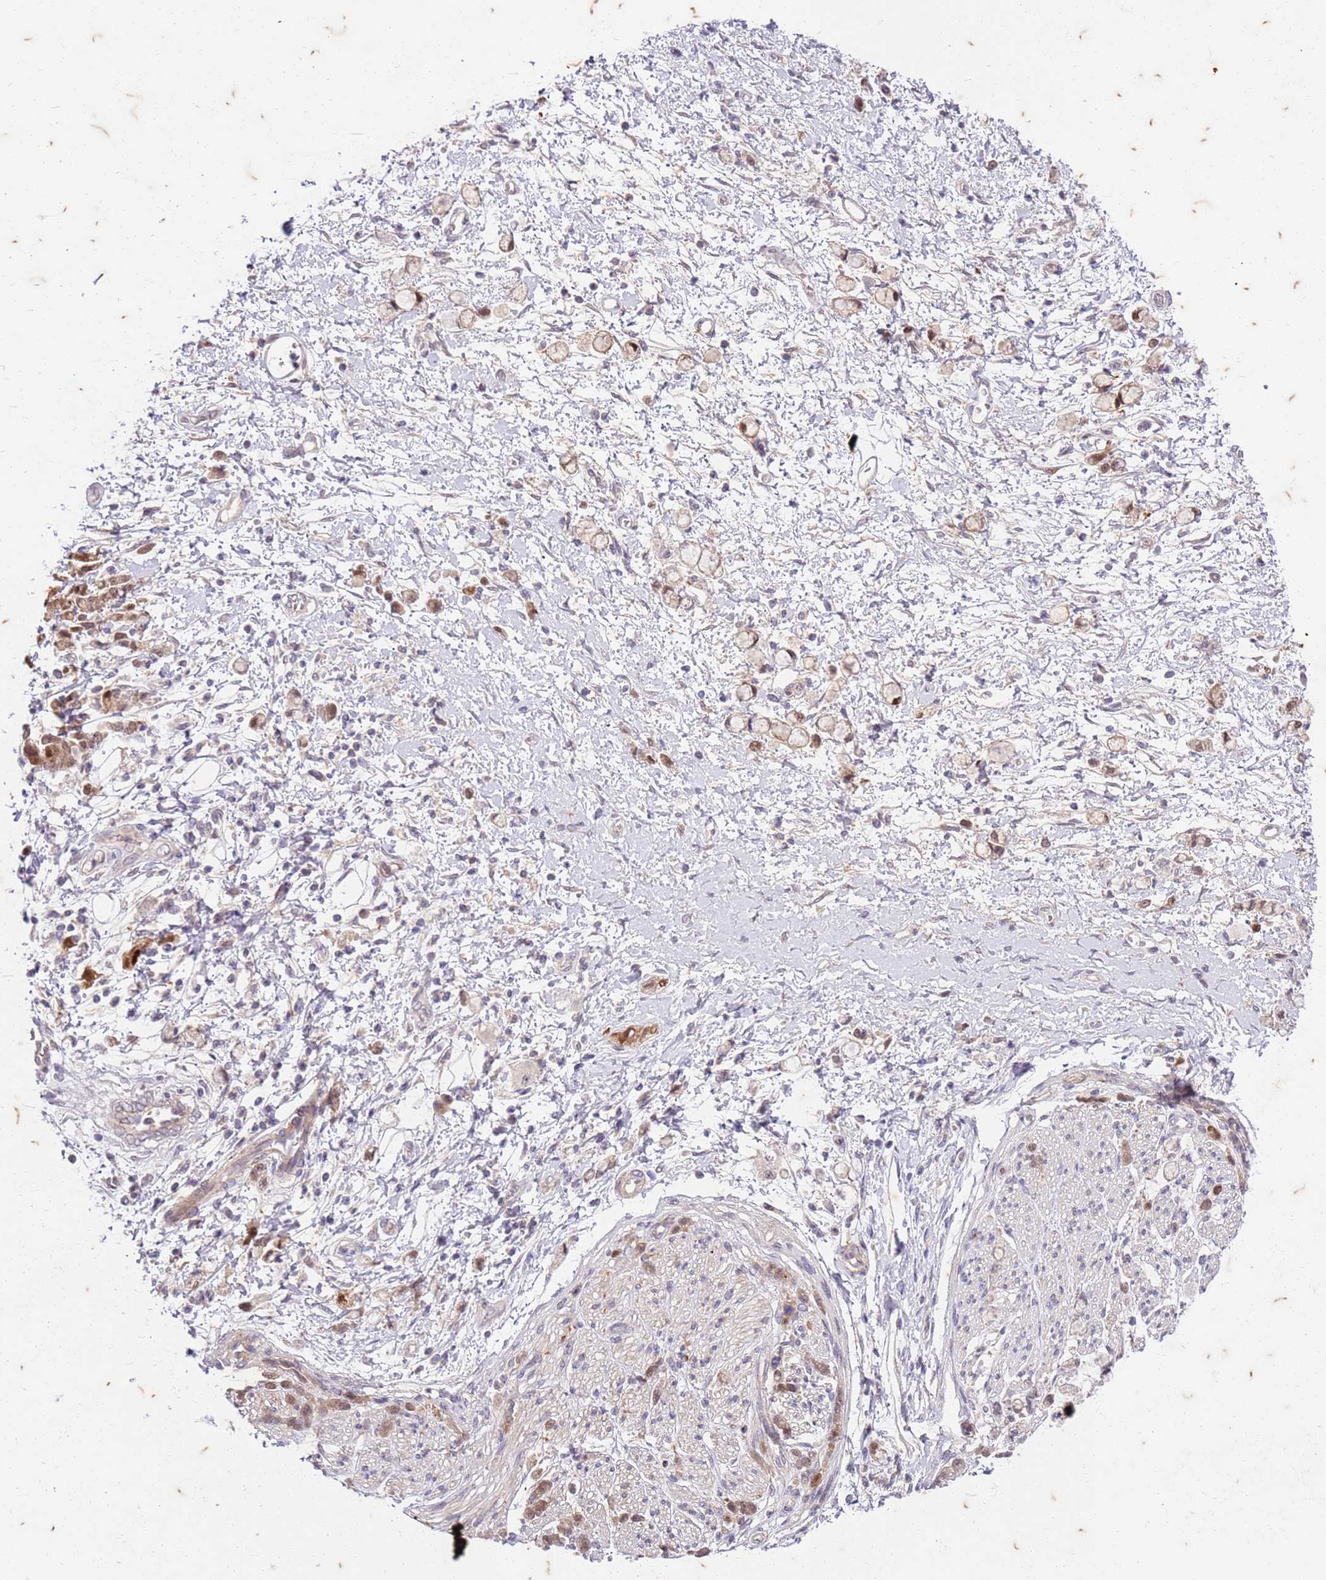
{"staining": {"intensity": "moderate", "quantity": ">75%", "location": "cytoplasmic/membranous,nuclear"}, "tissue": "stomach cancer", "cell_type": "Tumor cells", "image_type": "cancer", "snomed": [{"axis": "morphology", "description": "Adenocarcinoma, NOS"}, {"axis": "topography", "description": "Stomach"}], "caption": "Protein analysis of stomach cancer tissue displays moderate cytoplasmic/membranous and nuclear positivity in approximately >75% of tumor cells.", "gene": "RAPGEF3", "patient": {"sex": "female", "age": 60}}